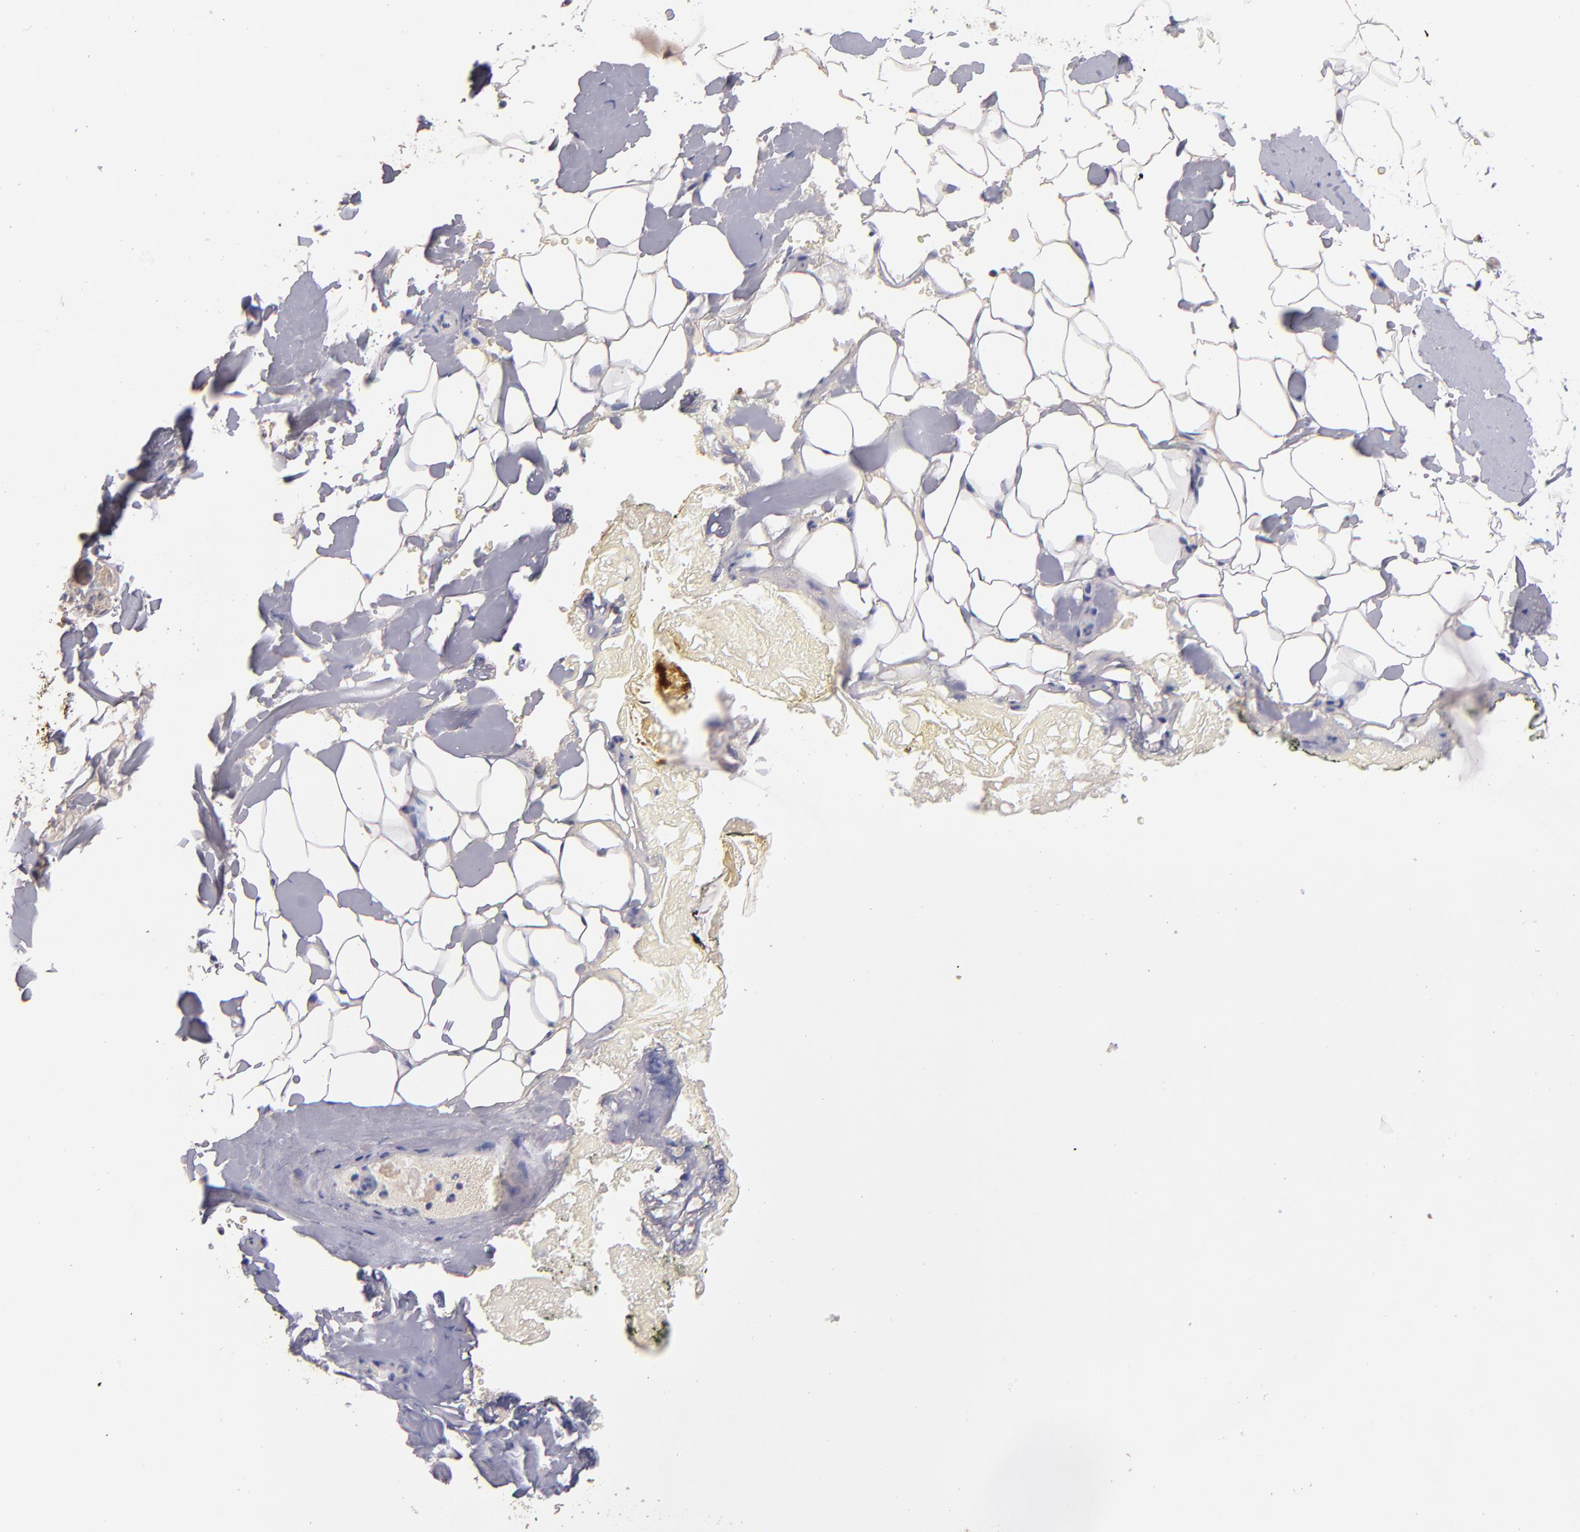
{"staining": {"intensity": "negative", "quantity": "none", "location": "none"}, "tissue": "breast", "cell_type": "Adipocytes", "image_type": "normal", "snomed": [{"axis": "morphology", "description": "Normal tissue, NOS"}, {"axis": "topography", "description": "Breast"}, {"axis": "topography", "description": "Soft tissue"}], "caption": "Histopathology image shows no significant protein positivity in adipocytes of unremarkable breast.", "gene": "GNAZ", "patient": {"sex": "female", "age": 75}}